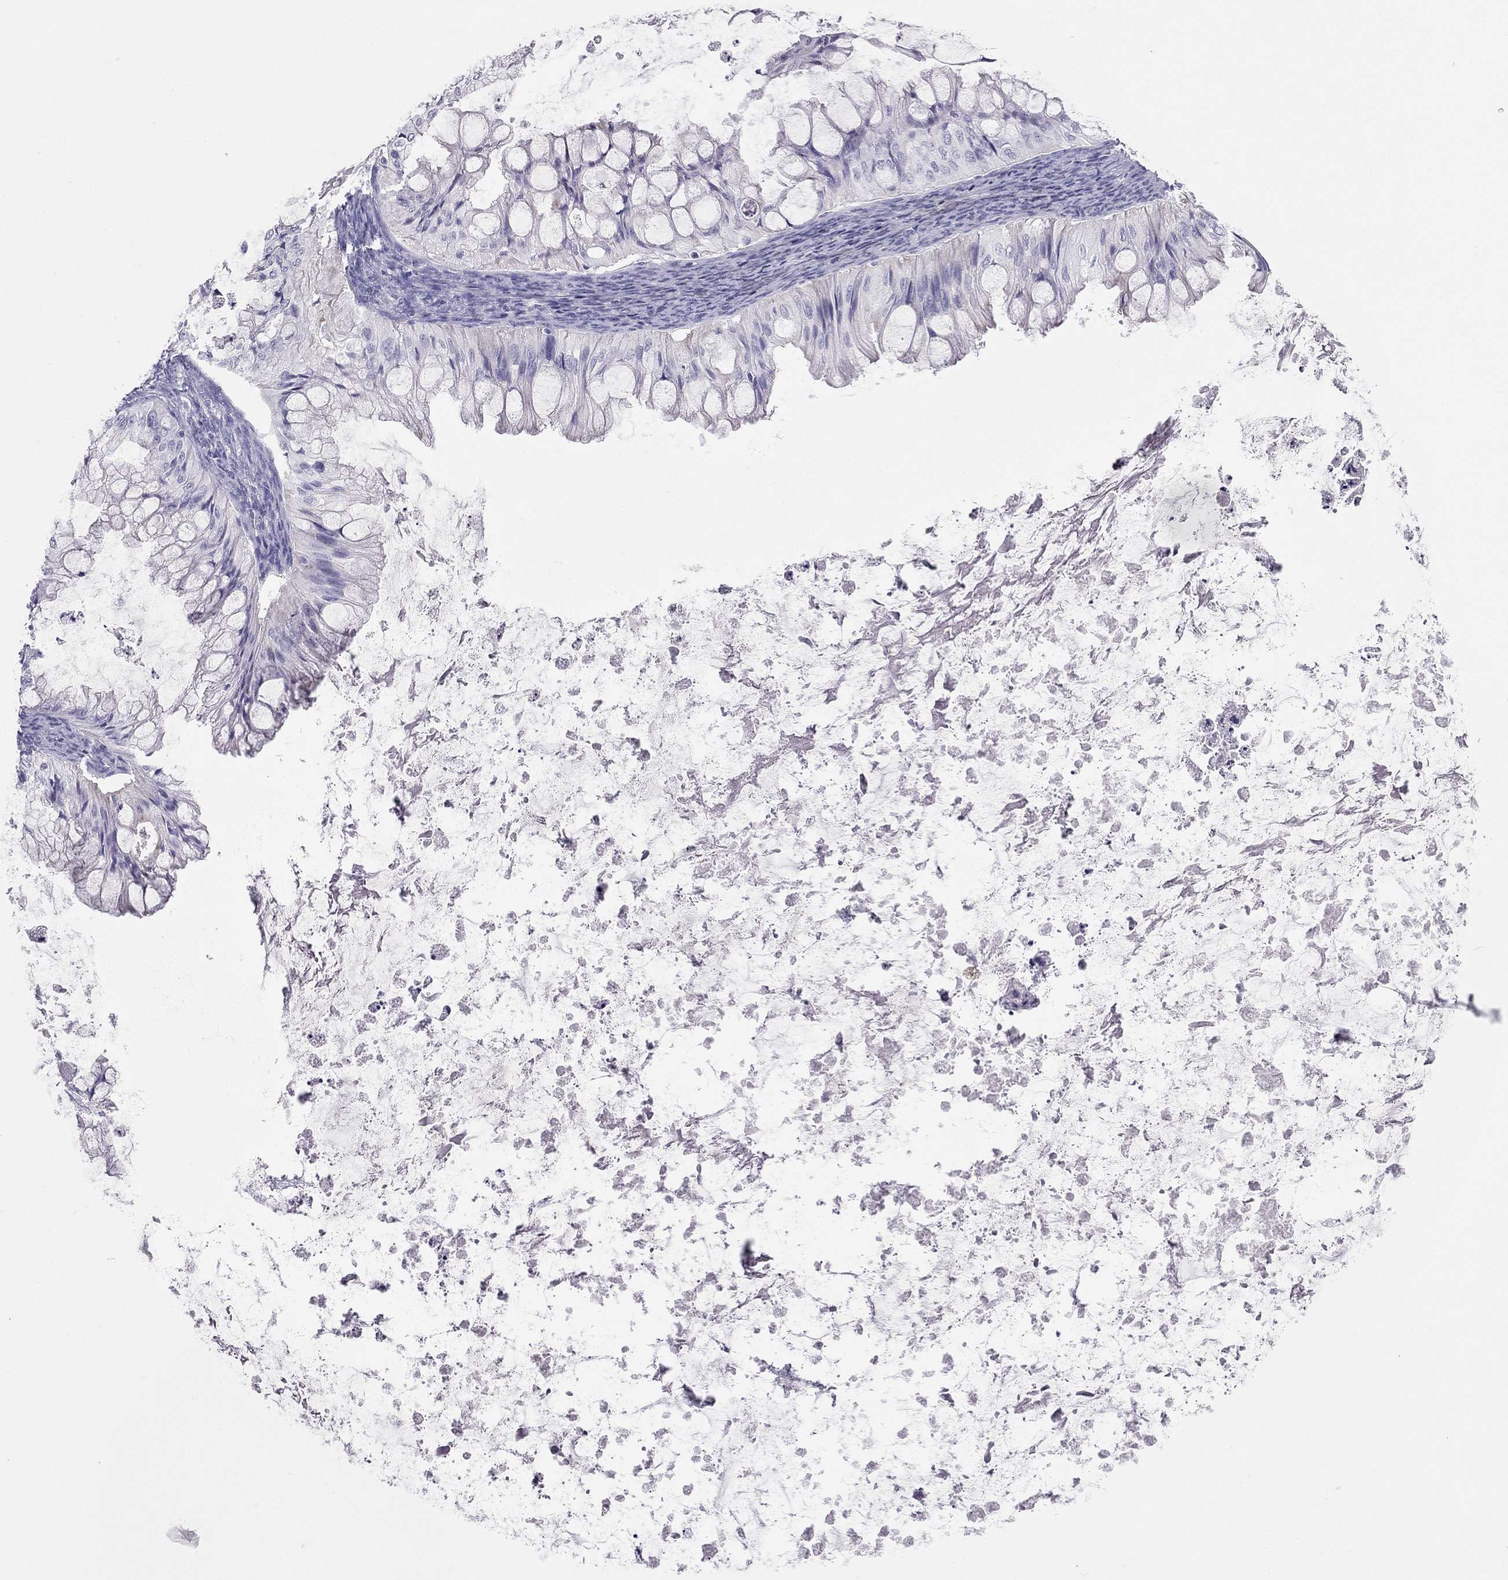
{"staining": {"intensity": "negative", "quantity": "none", "location": "none"}, "tissue": "ovarian cancer", "cell_type": "Tumor cells", "image_type": "cancer", "snomed": [{"axis": "morphology", "description": "Cystadenocarcinoma, mucinous, NOS"}, {"axis": "topography", "description": "Ovary"}], "caption": "Image shows no significant protein expression in tumor cells of ovarian cancer (mucinous cystadenocarcinoma).", "gene": "TRPM3", "patient": {"sex": "female", "age": 57}}